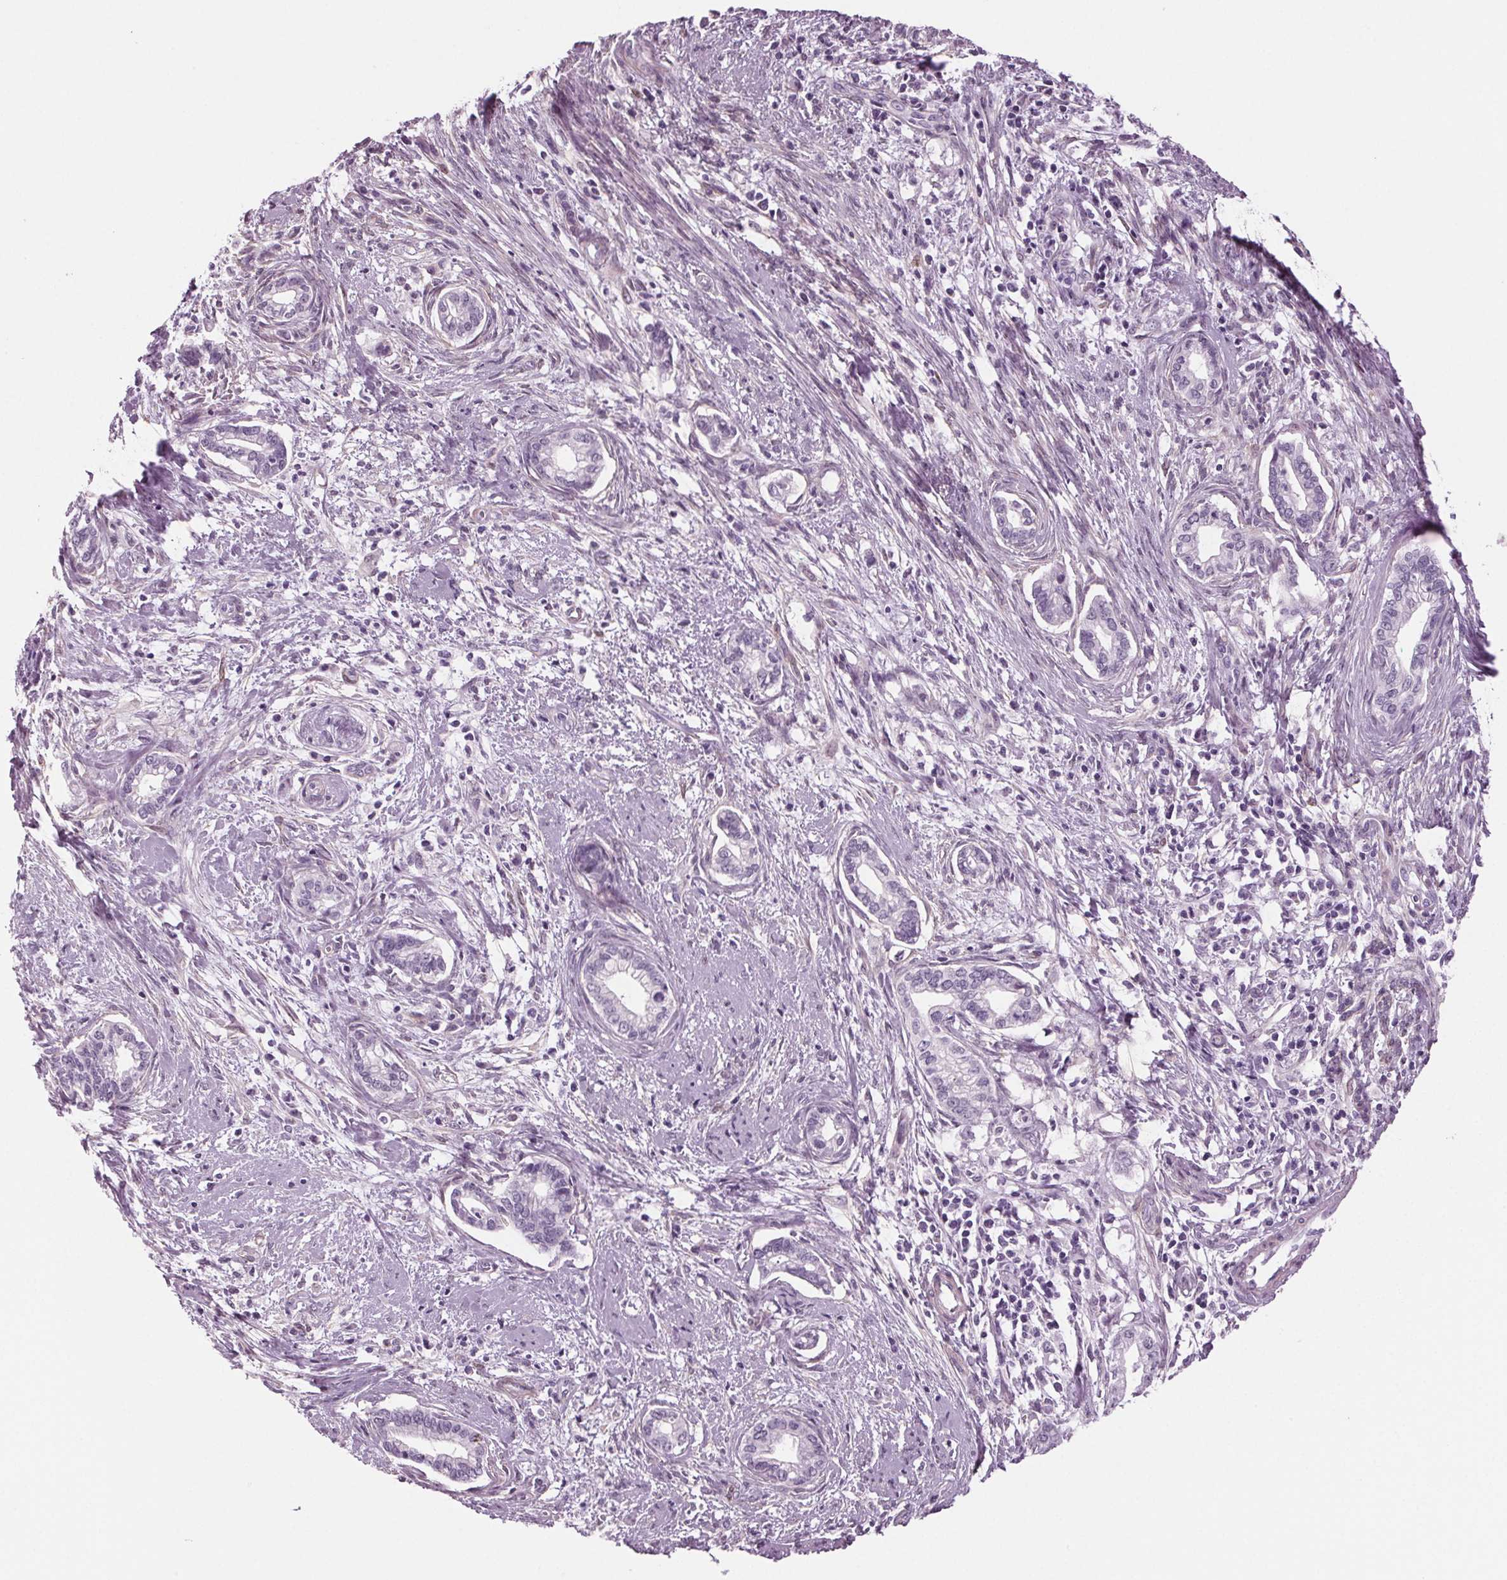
{"staining": {"intensity": "negative", "quantity": "none", "location": "none"}, "tissue": "cervical cancer", "cell_type": "Tumor cells", "image_type": "cancer", "snomed": [{"axis": "morphology", "description": "Adenocarcinoma, NOS"}, {"axis": "topography", "description": "Cervix"}], "caption": "Protein analysis of cervical adenocarcinoma reveals no significant expression in tumor cells. The staining was performed using DAB (3,3'-diaminobenzidine) to visualize the protein expression in brown, while the nuclei were stained in blue with hematoxylin (Magnification: 20x).", "gene": "BHLHE22", "patient": {"sex": "female", "age": 62}}